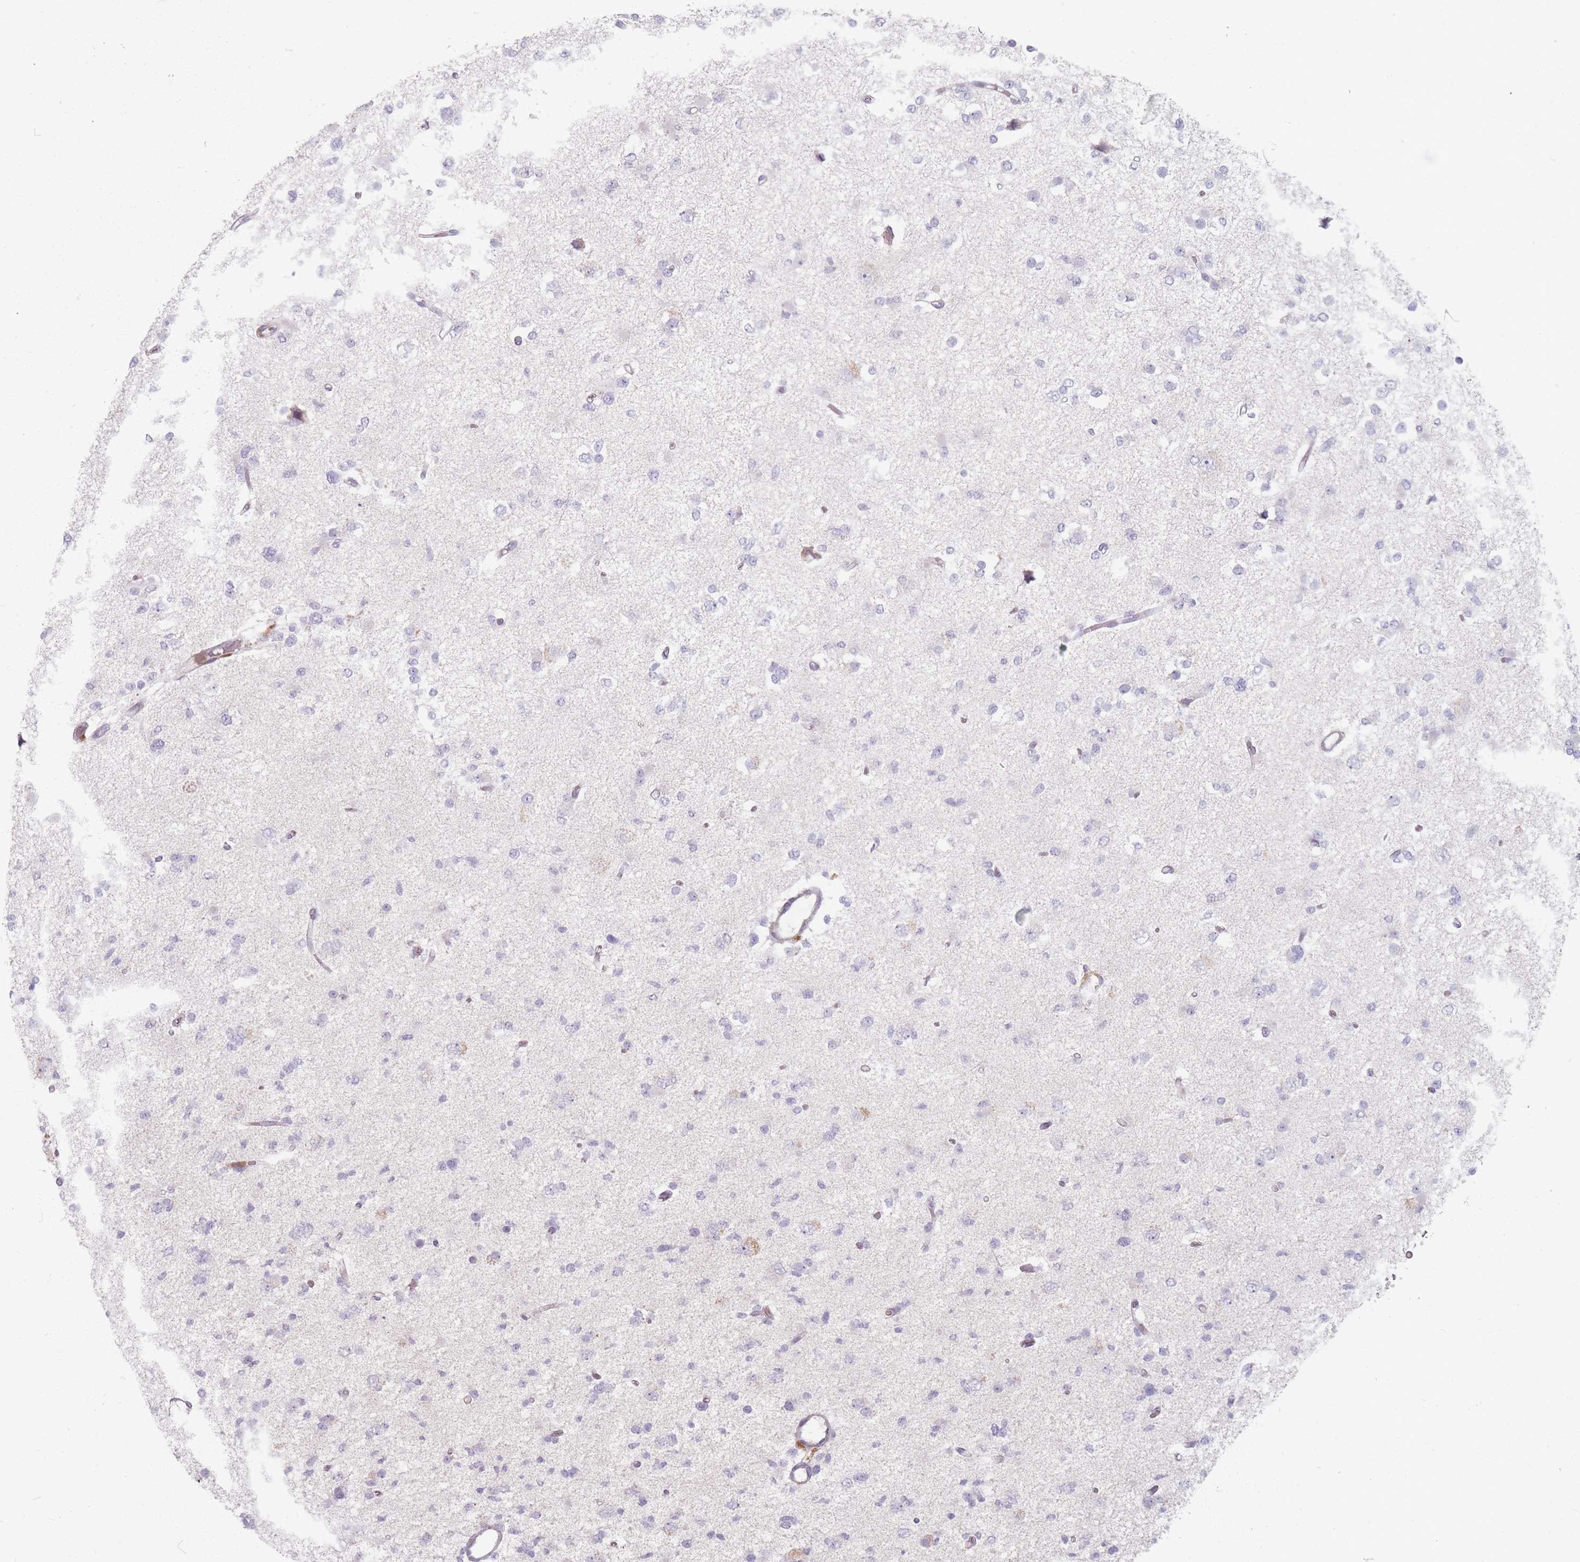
{"staining": {"intensity": "negative", "quantity": "none", "location": "none"}, "tissue": "glioma", "cell_type": "Tumor cells", "image_type": "cancer", "snomed": [{"axis": "morphology", "description": "Glioma, malignant, Low grade"}, {"axis": "topography", "description": "Brain"}], "caption": "This is an immunohistochemistry image of human glioma. There is no staining in tumor cells.", "gene": "CHCHD7", "patient": {"sex": "female", "age": 22}}